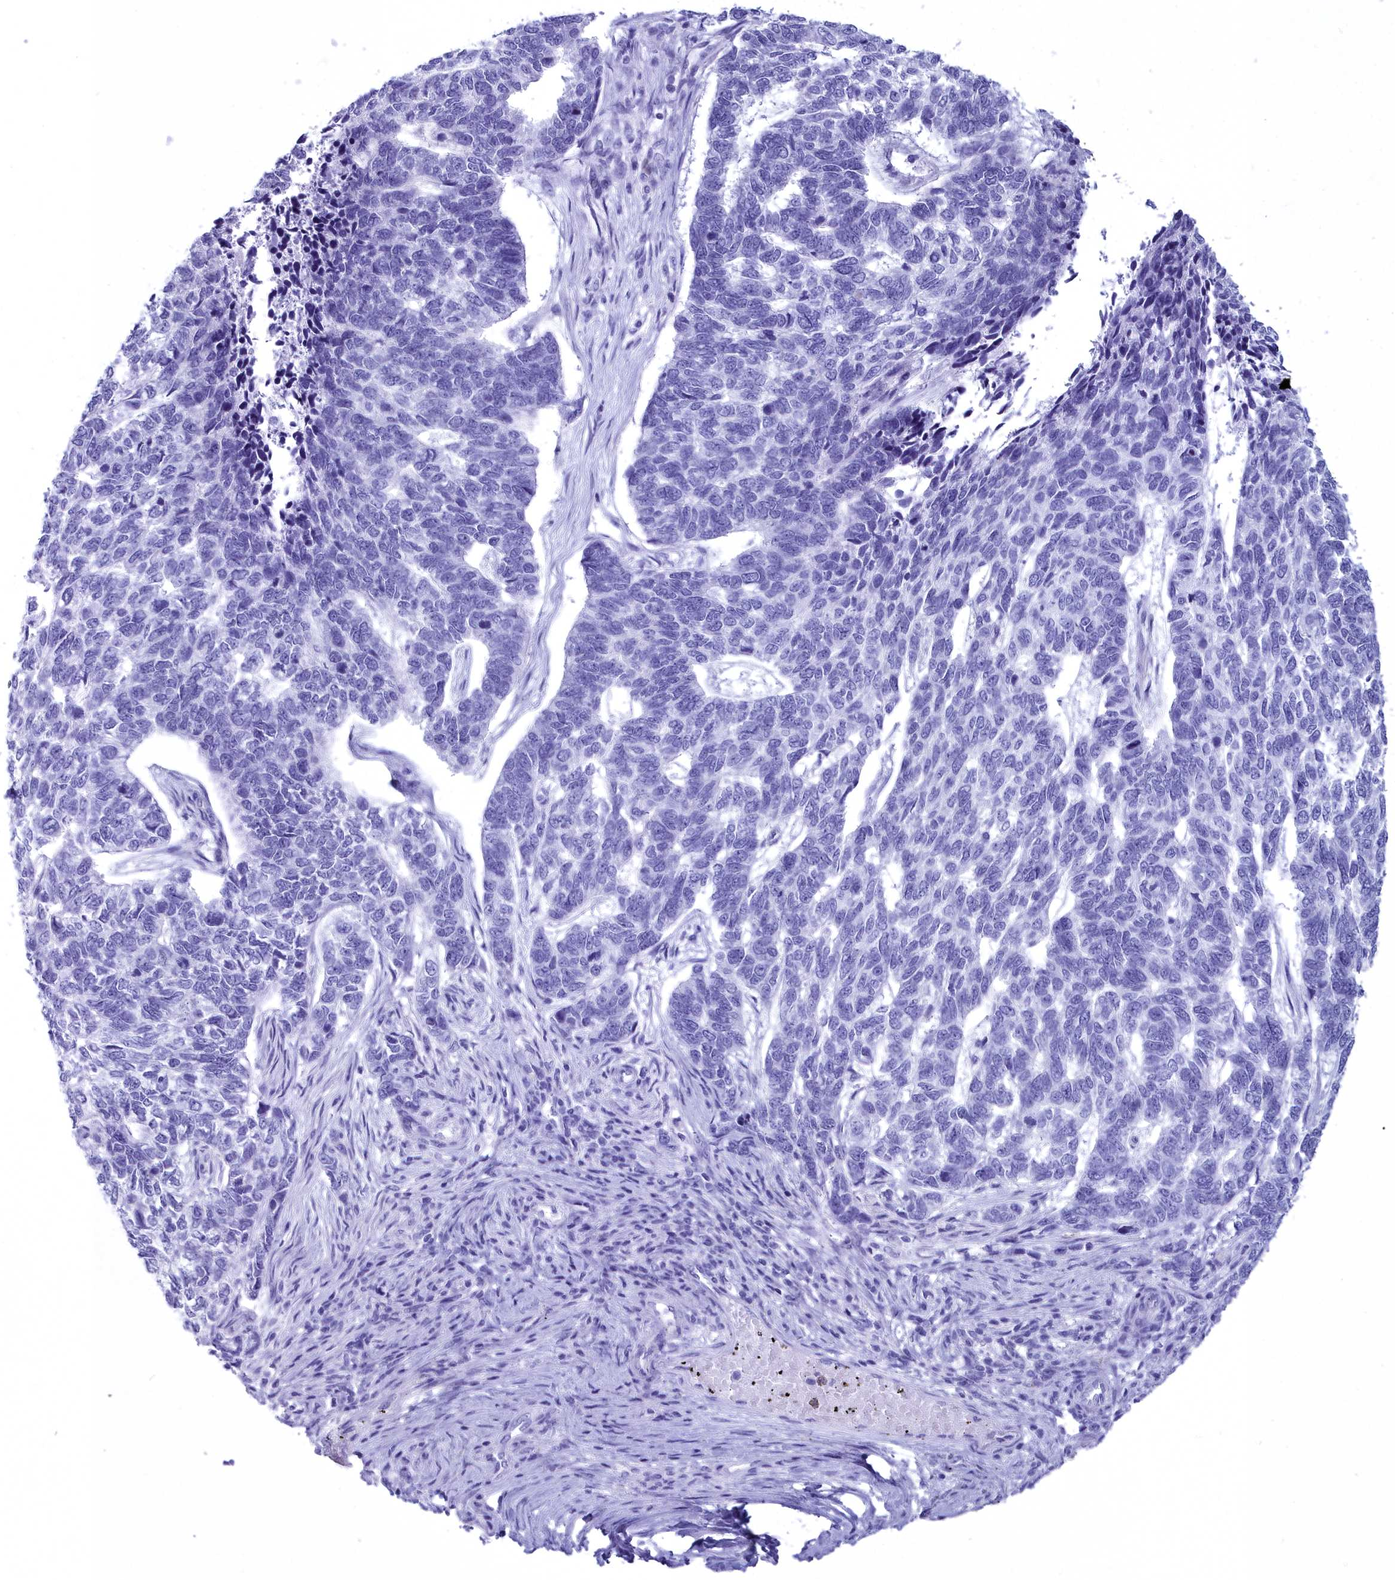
{"staining": {"intensity": "negative", "quantity": "none", "location": "none"}, "tissue": "skin cancer", "cell_type": "Tumor cells", "image_type": "cancer", "snomed": [{"axis": "morphology", "description": "Basal cell carcinoma"}, {"axis": "topography", "description": "Skin"}], "caption": "Immunohistochemistry histopathology image of neoplastic tissue: skin cancer stained with DAB demonstrates no significant protein expression in tumor cells.", "gene": "MAP6", "patient": {"sex": "female", "age": 65}}